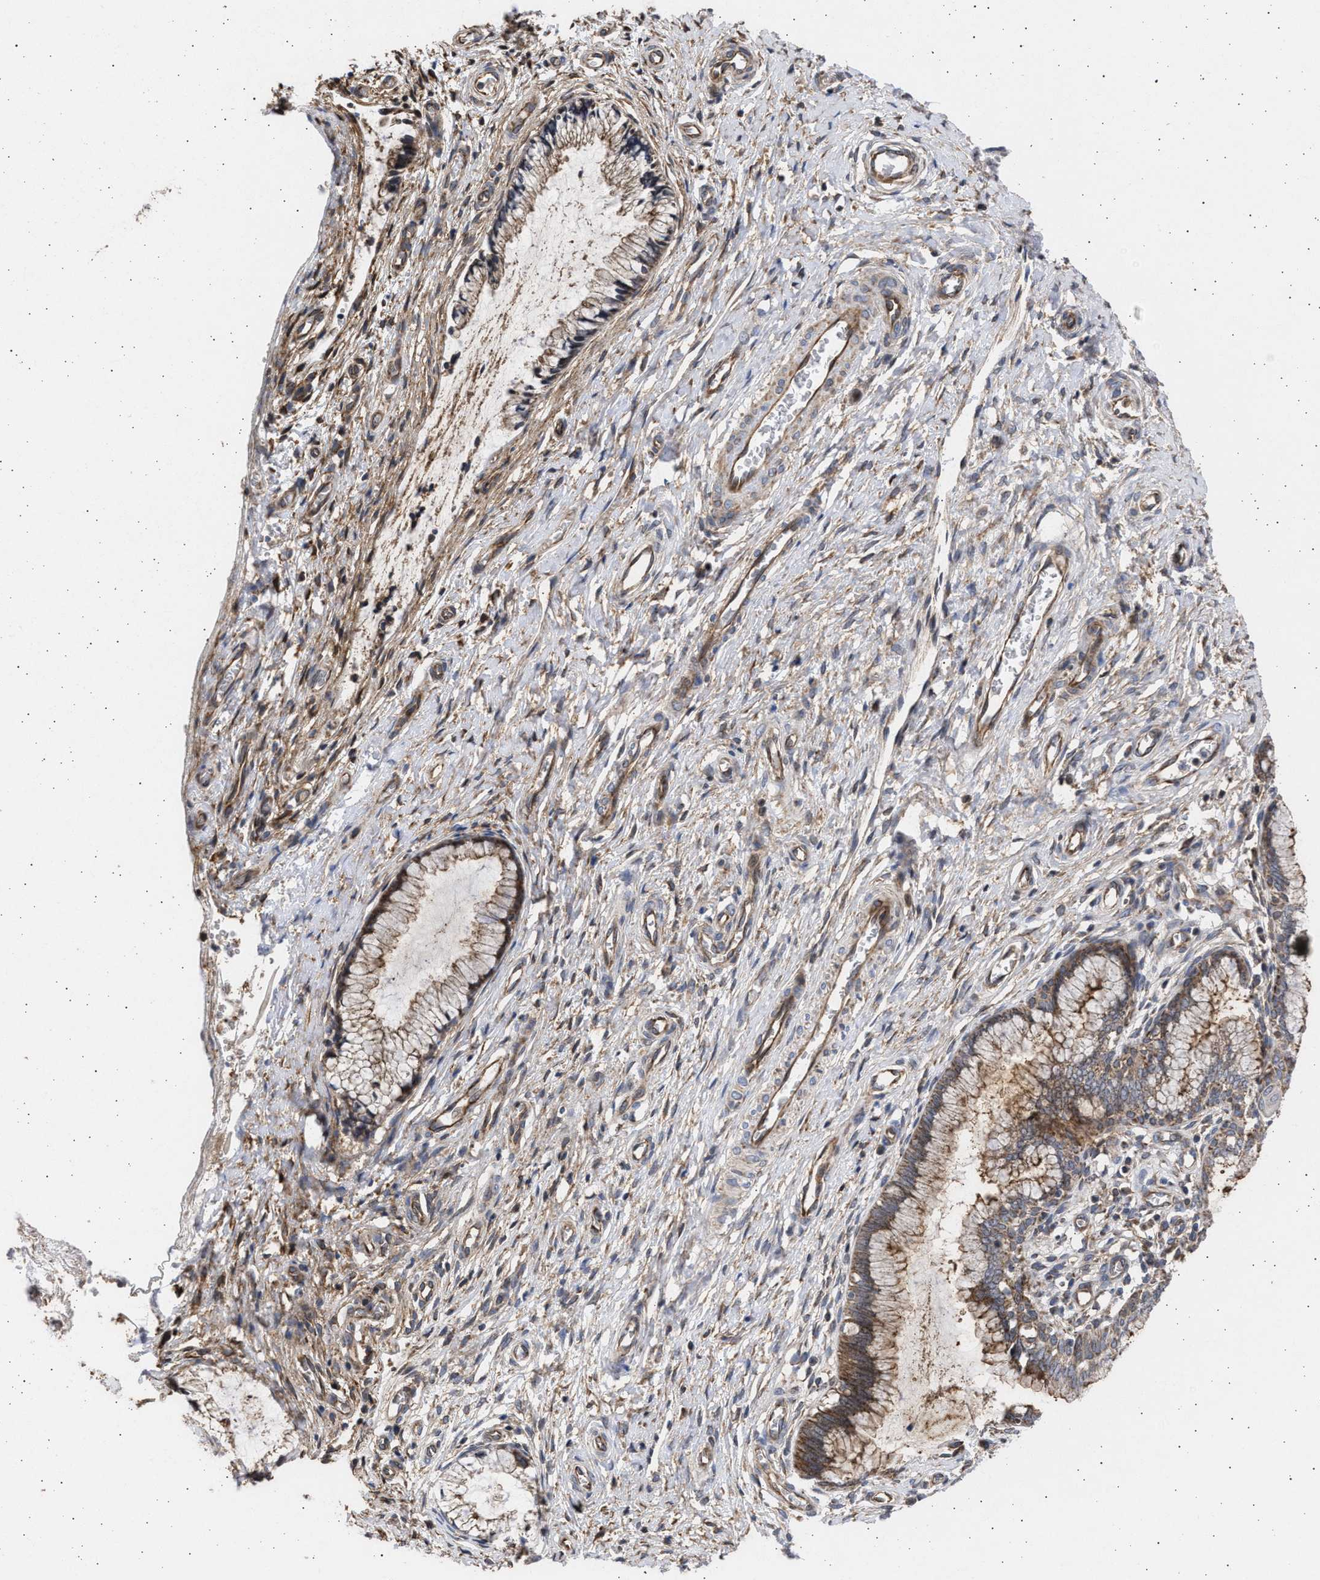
{"staining": {"intensity": "moderate", "quantity": "25%-75%", "location": "cytoplasmic/membranous"}, "tissue": "cervix", "cell_type": "Glandular cells", "image_type": "normal", "snomed": [{"axis": "morphology", "description": "Normal tissue, NOS"}, {"axis": "topography", "description": "Cervix"}], "caption": "Immunohistochemical staining of unremarkable human cervix shows 25%-75% levels of moderate cytoplasmic/membranous protein staining in approximately 25%-75% of glandular cells.", "gene": "TTC19", "patient": {"sex": "female", "age": 55}}